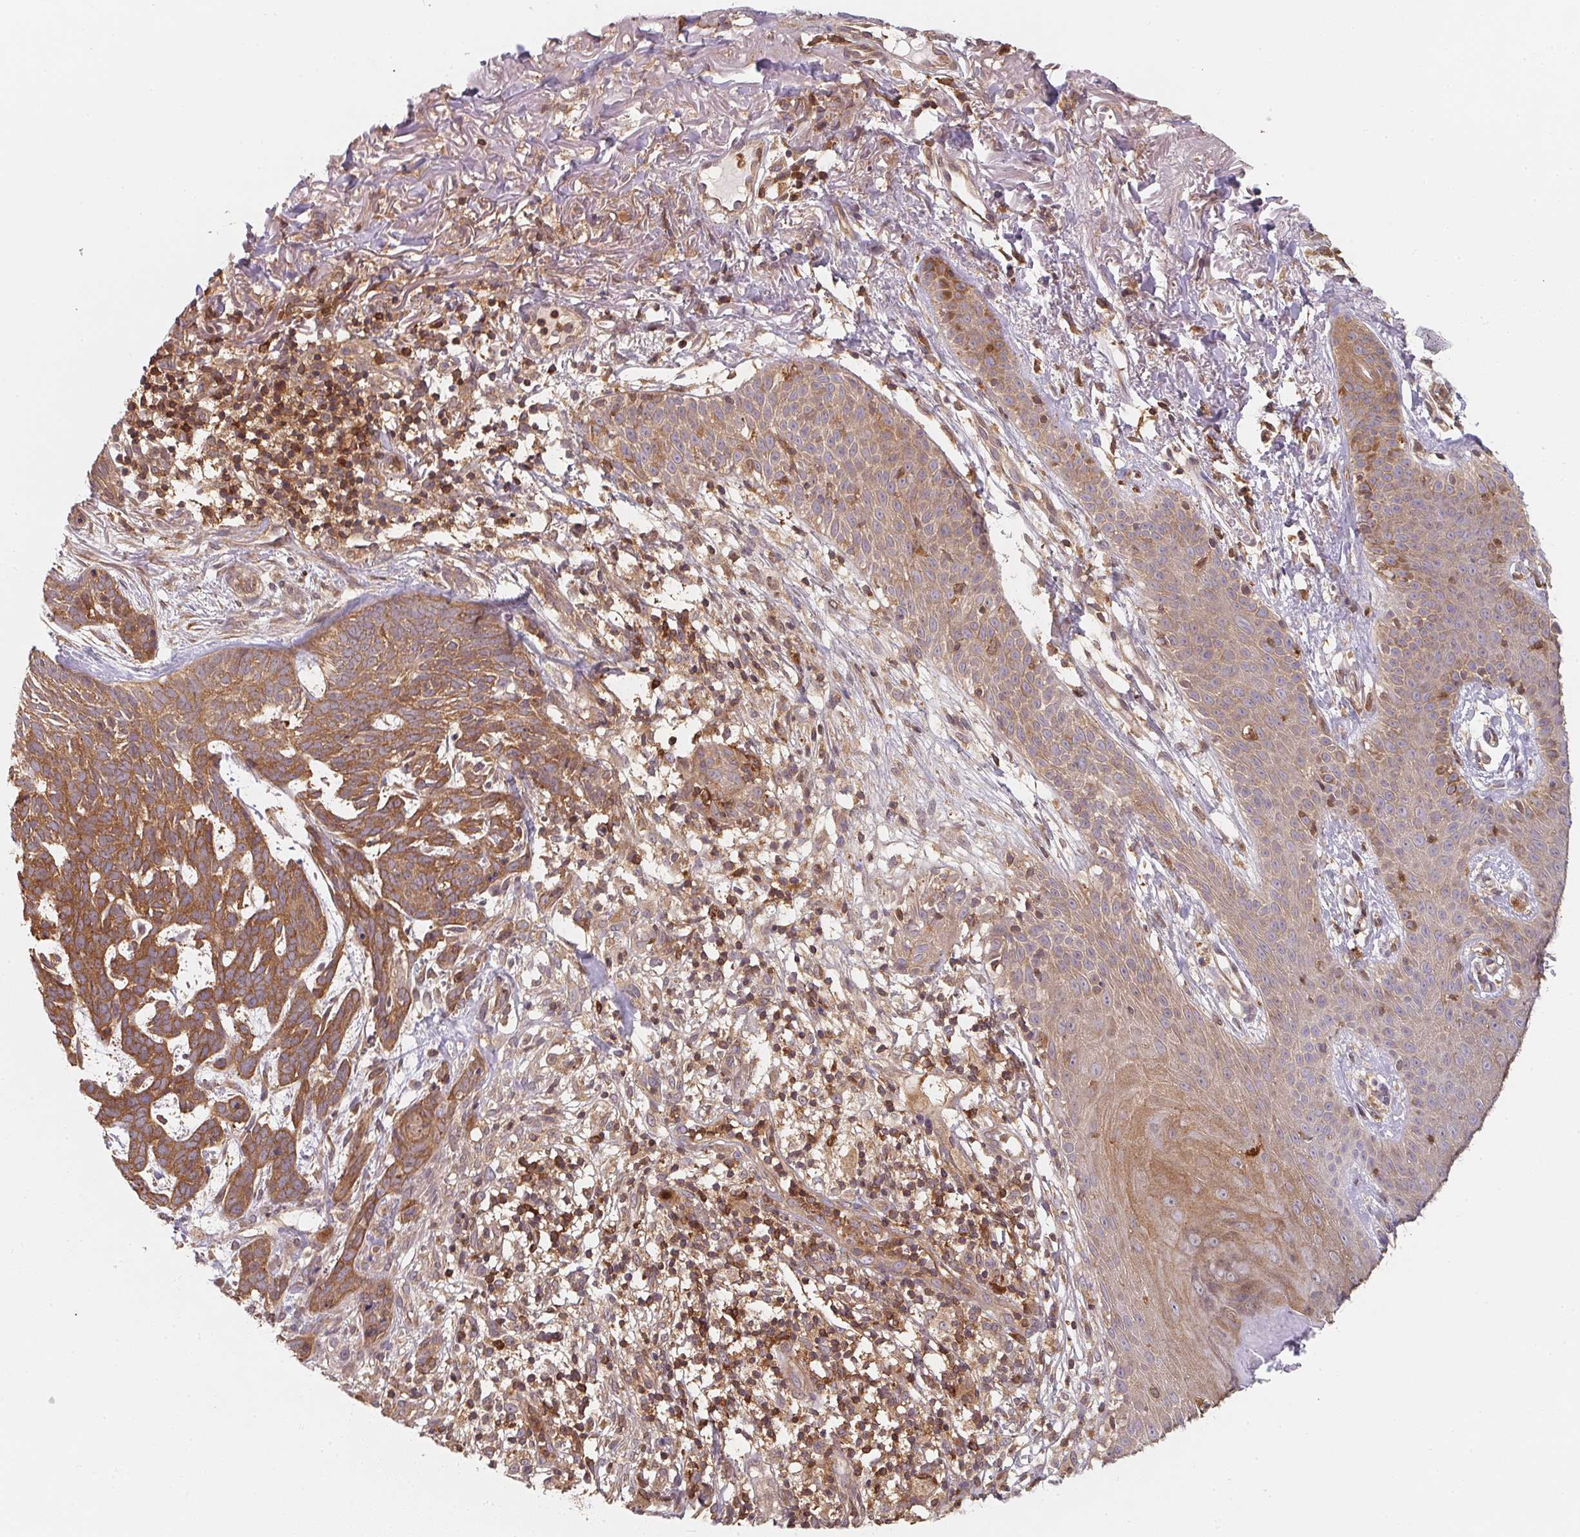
{"staining": {"intensity": "moderate", "quantity": "25%-75%", "location": "cytoplasmic/membranous"}, "tissue": "skin cancer", "cell_type": "Tumor cells", "image_type": "cancer", "snomed": [{"axis": "morphology", "description": "Basal cell carcinoma"}, {"axis": "topography", "description": "Skin"}], "caption": "Human skin basal cell carcinoma stained for a protein (brown) reveals moderate cytoplasmic/membranous positive staining in approximately 25%-75% of tumor cells.", "gene": "ANKRD13A", "patient": {"sex": "female", "age": 78}}